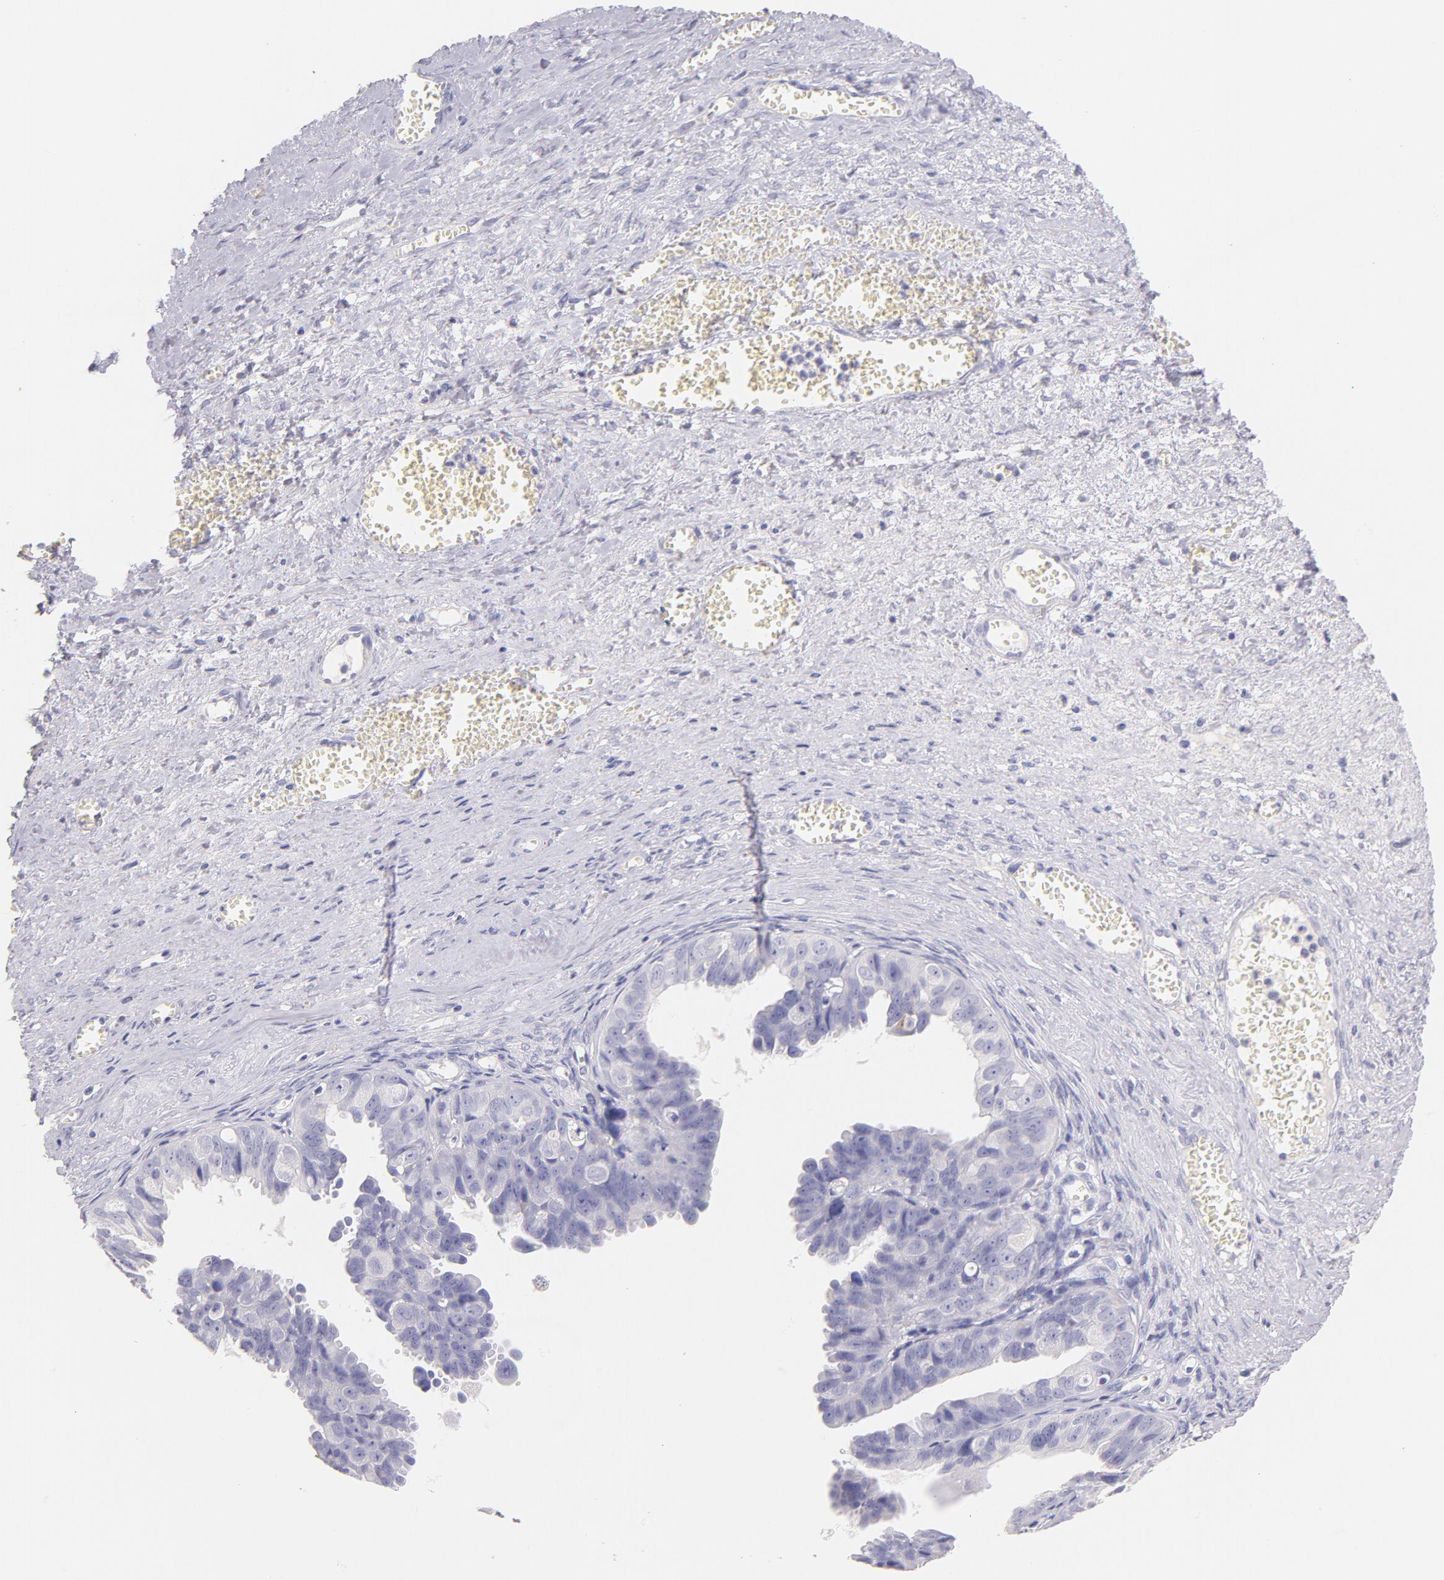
{"staining": {"intensity": "negative", "quantity": "none", "location": "none"}, "tissue": "ovarian cancer", "cell_type": "Tumor cells", "image_type": "cancer", "snomed": [{"axis": "morphology", "description": "Carcinoma, endometroid"}, {"axis": "topography", "description": "Ovary"}], "caption": "Immunohistochemistry histopathology image of human ovarian cancer (endometroid carcinoma) stained for a protein (brown), which displays no expression in tumor cells.", "gene": "CD44", "patient": {"sex": "female", "age": 85}}